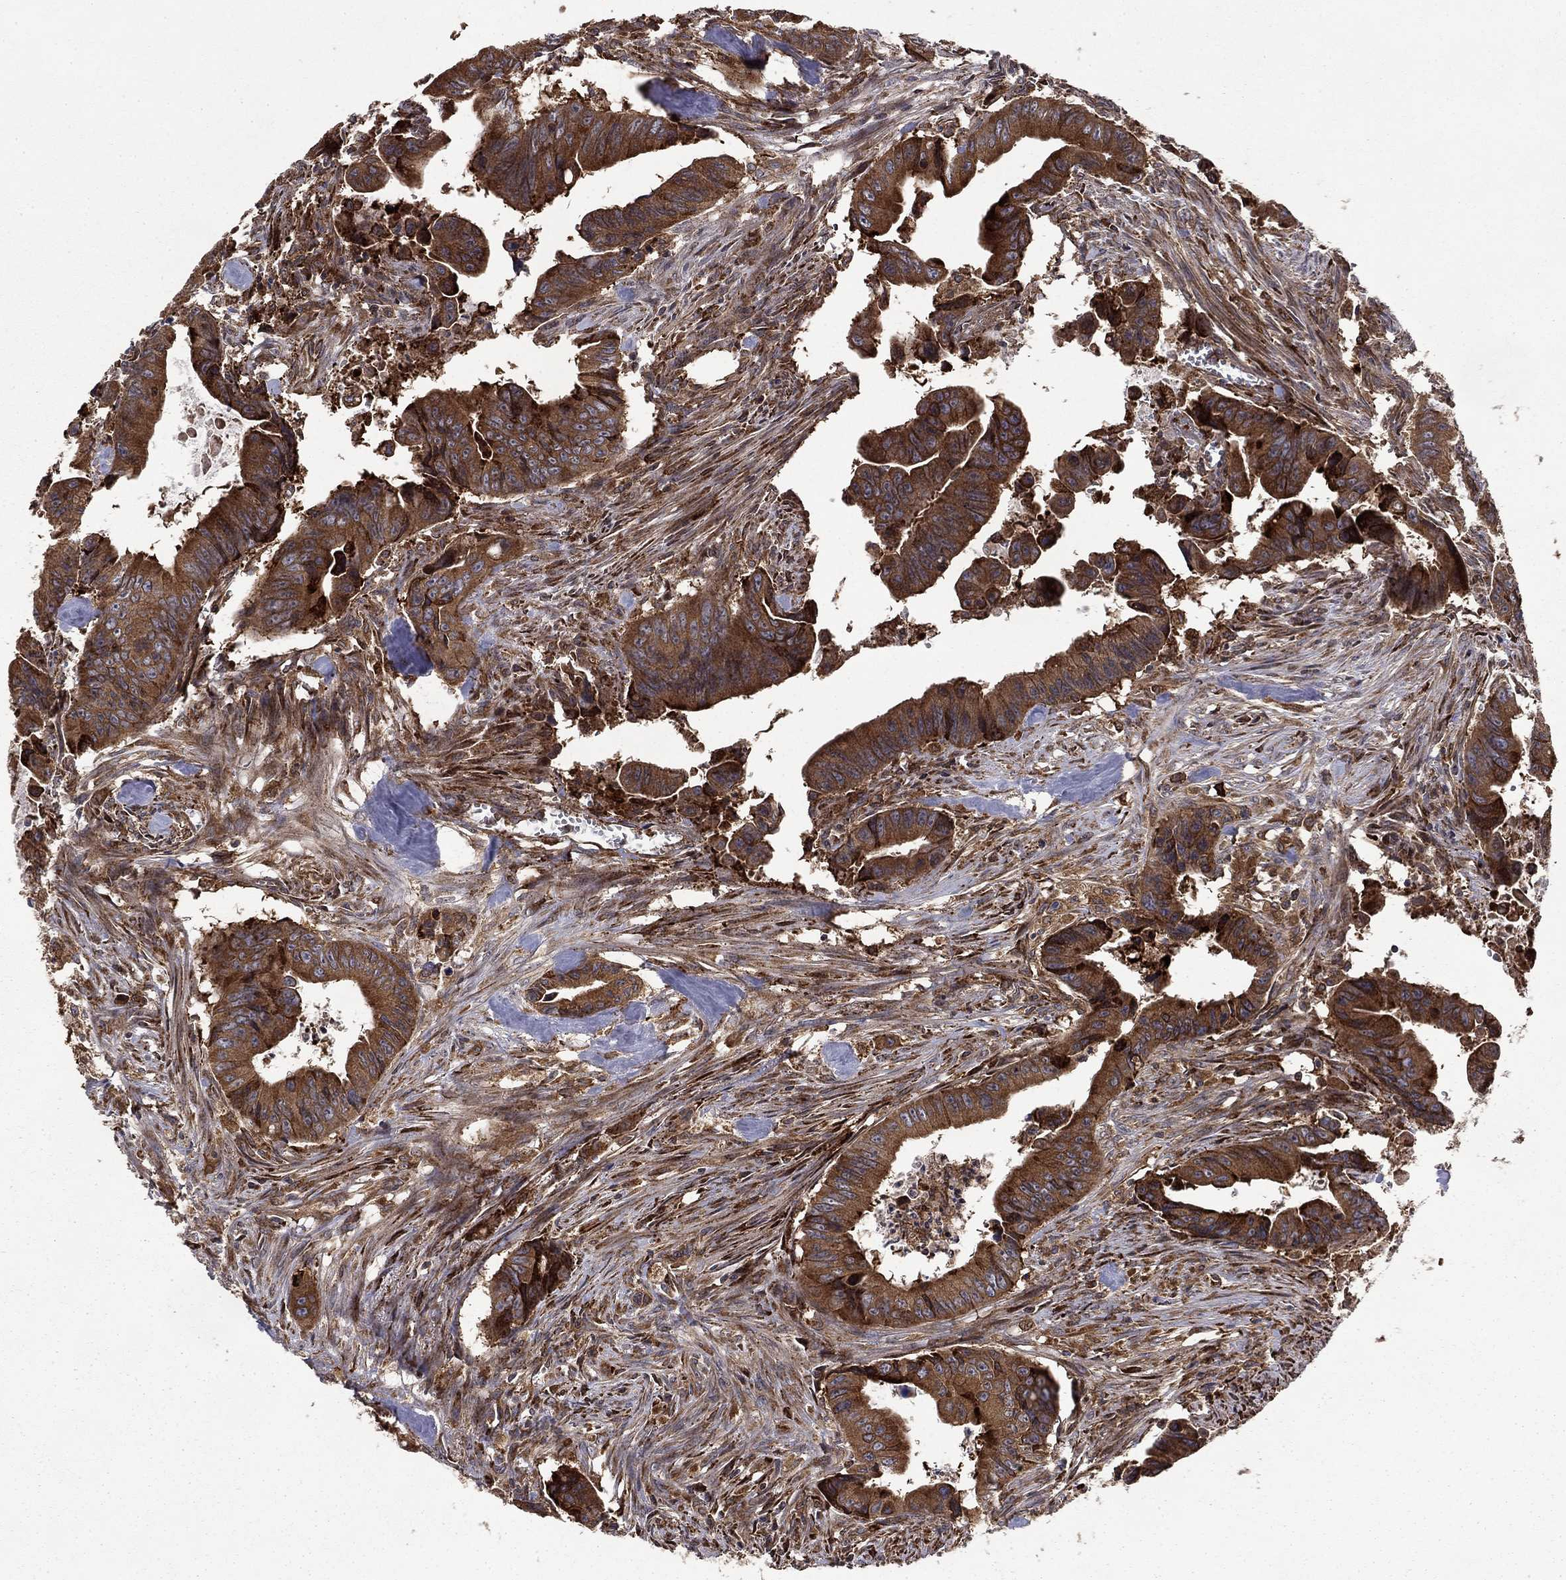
{"staining": {"intensity": "strong", "quantity": ">75%", "location": "cytoplasmic/membranous"}, "tissue": "colorectal cancer", "cell_type": "Tumor cells", "image_type": "cancer", "snomed": [{"axis": "morphology", "description": "Adenocarcinoma, NOS"}, {"axis": "topography", "description": "Colon"}], "caption": "High-power microscopy captured an immunohistochemistry (IHC) photomicrograph of colorectal adenocarcinoma, revealing strong cytoplasmic/membranous staining in about >75% of tumor cells.", "gene": "BABAM2", "patient": {"sex": "female", "age": 87}}